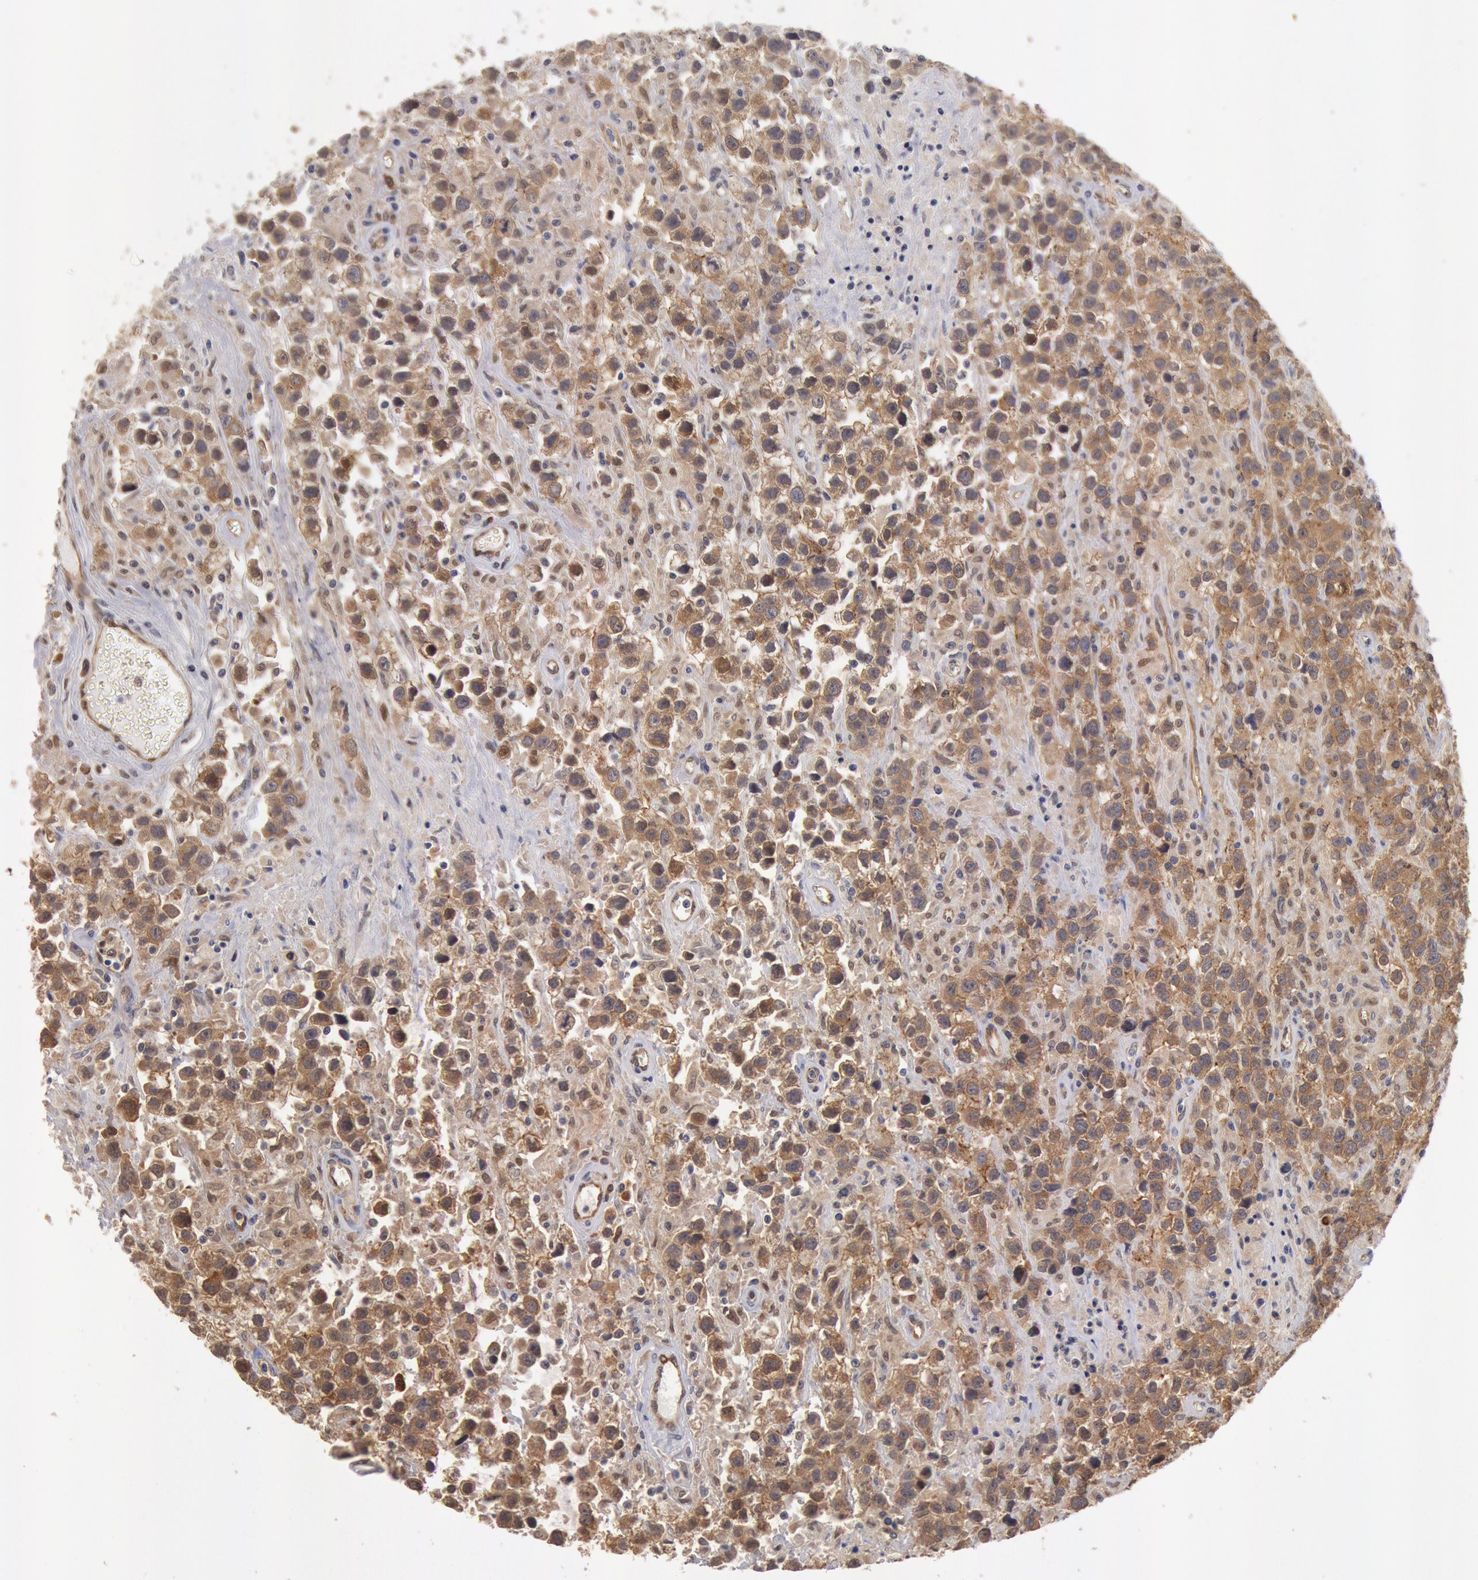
{"staining": {"intensity": "moderate", "quantity": ">75%", "location": "cytoplasmic/membranous"}, "tissue": "testis cancer", "cell_type": "Tumor cells", "image_type": "cancer", "snomed": [{"axis": "morphology", "description": "Seminoma, NOS"}, {"axis": "topography", "description": "Testis"}], "caption": "Protein staining demonstrates moderate cytoplasmic/membranous staining in about >75% of tumor cells in testis cancer.", "gene": "DNAJA1", "patient": {"sex": "male", "age": 43}}